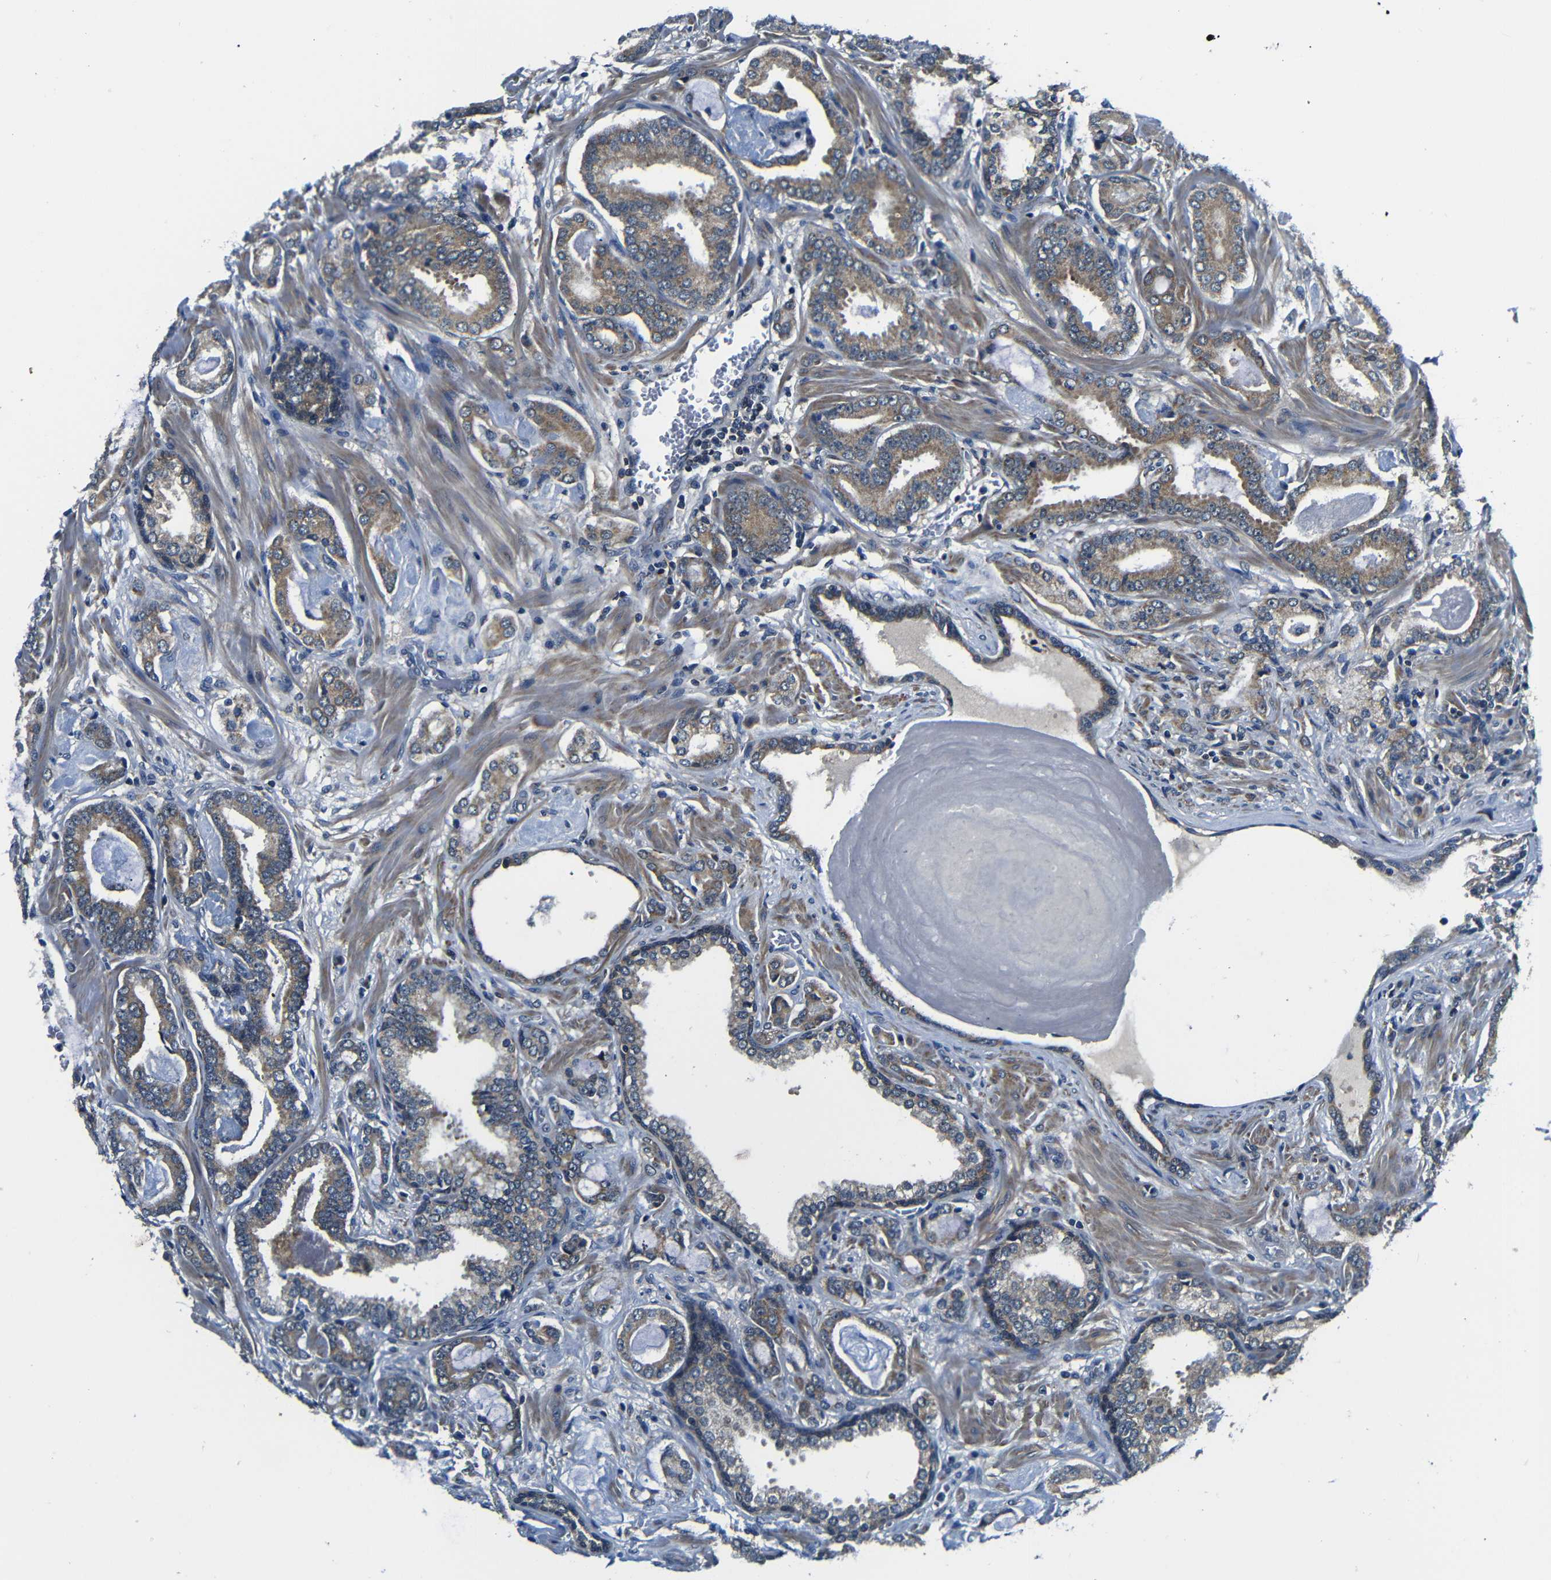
{"staining": {"intensity": "moderate", "quantity": ">75%", "location": "cytoplasmic/membranous"}, "tissue": "prostate cancer", "cell_type": "Tumor cells", "image_type": "cancer", "snomed": [{"axis": "morphology", "description": "Adenocarcinoma, Low grade"}, {"axis": "topography", "description": "Prostate"}], "caption": "Immunohistochemistry (IHC) histopathology image of human prostate cancer (low-grade adenocarcinoma) stained for a protein (brown), which displays medium levels of moderate cytoplasmic/membranous expression in approximately >75% of tumor cells.", "gene": "FKBP14", "patient": {"sex": "male", "age": 53}}